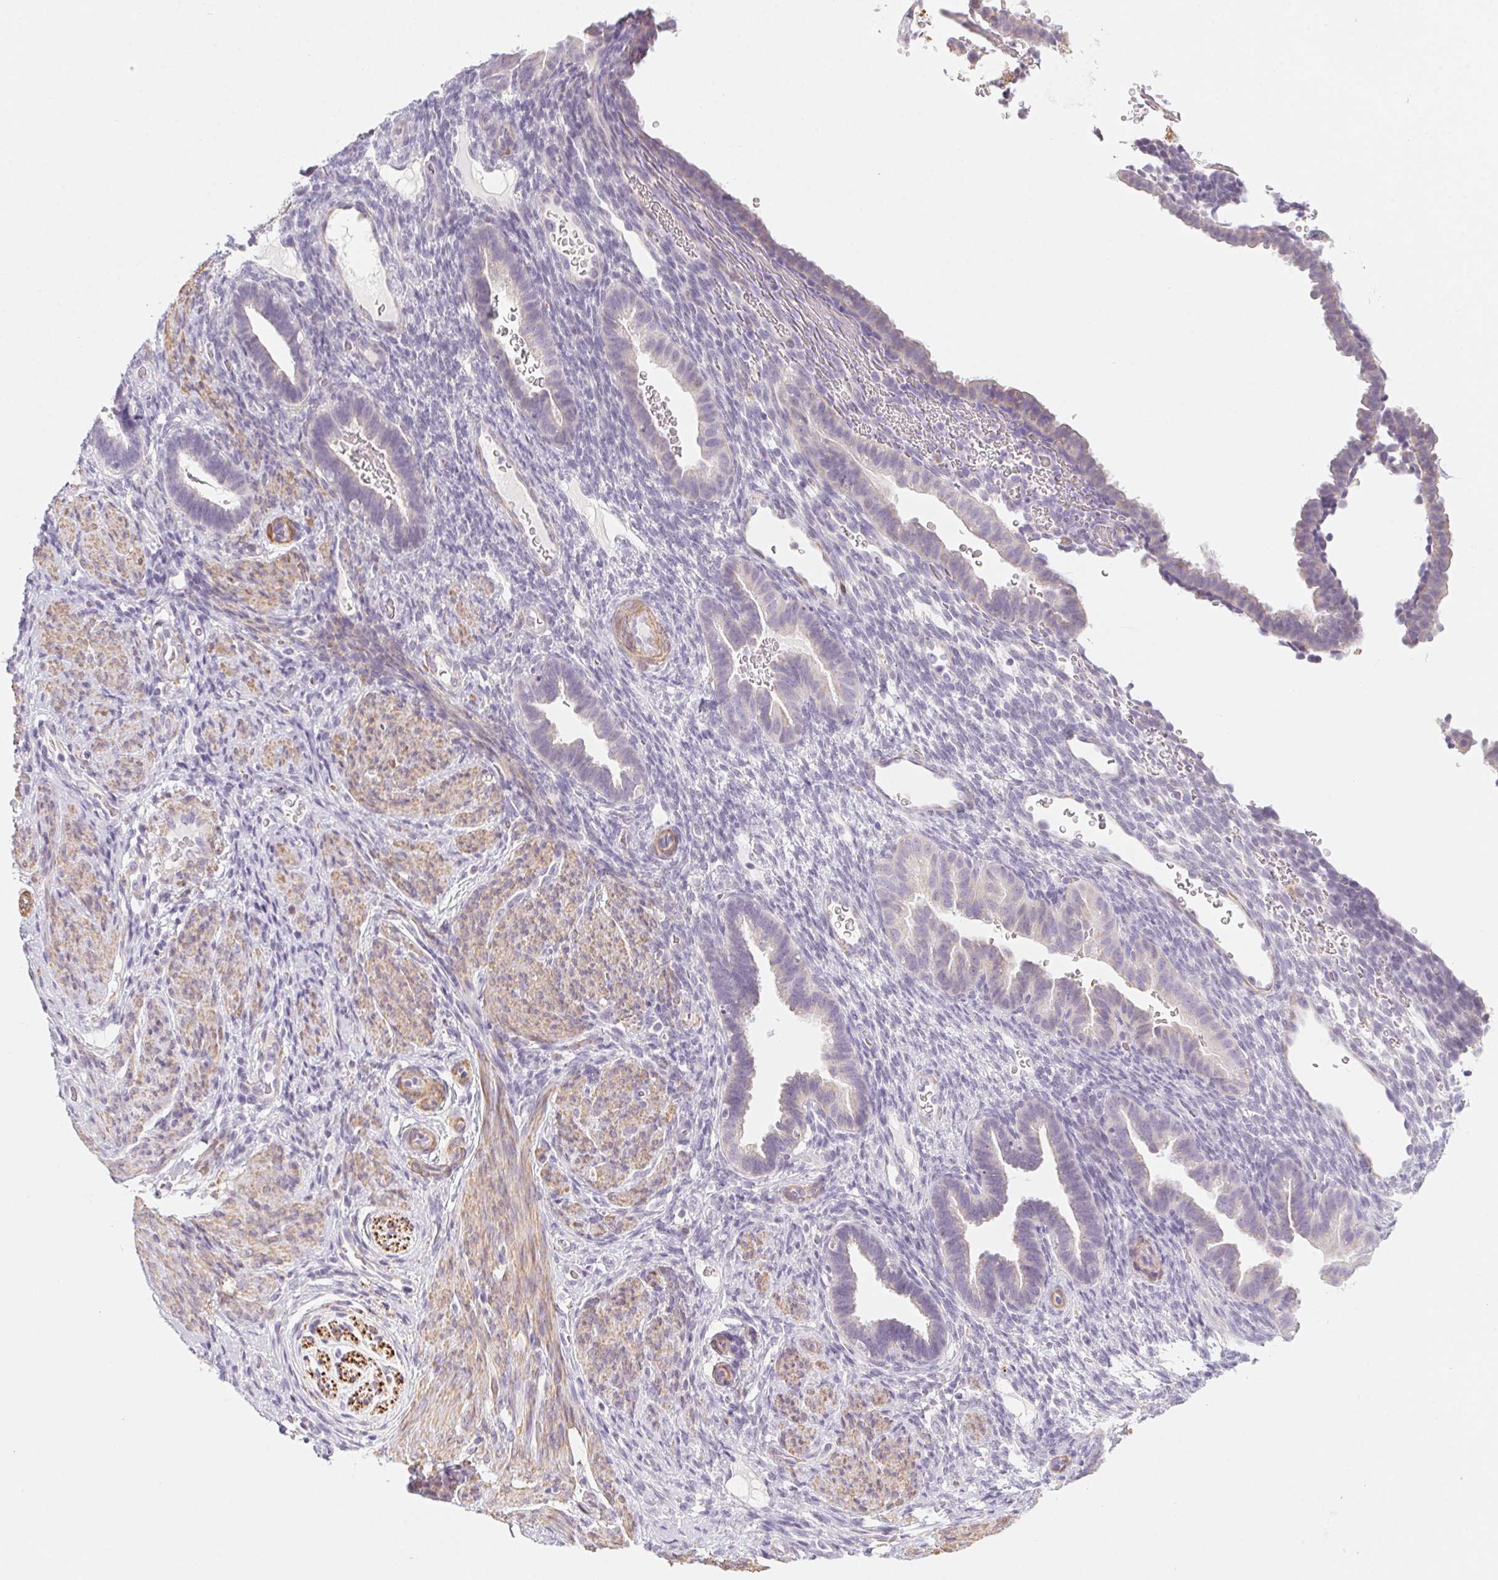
{"staining": {"intensity": "negative", "quantity": "none", "location": "none"}, "tissue": "endometrium", "cell_type": "Cells in endometrial stroma", "image_type": "normal", "snomed": [{"axis": "morphology", "description": "Normal tissue, NOS"}, {"axis": "topography", "description": "Endometrium"}], "caption": "Immunohistochemistry (IHC) histopathology image of normal endometrium stained for a protein (brown), which reveals no positivity in cells in endometrial stroma. (DAB (3,3'-diaminobenzidine) immunohistochemistry (IHC), high magnification).", "gene": "PRPH", "patient": {"sex": "female", "age": 34}}